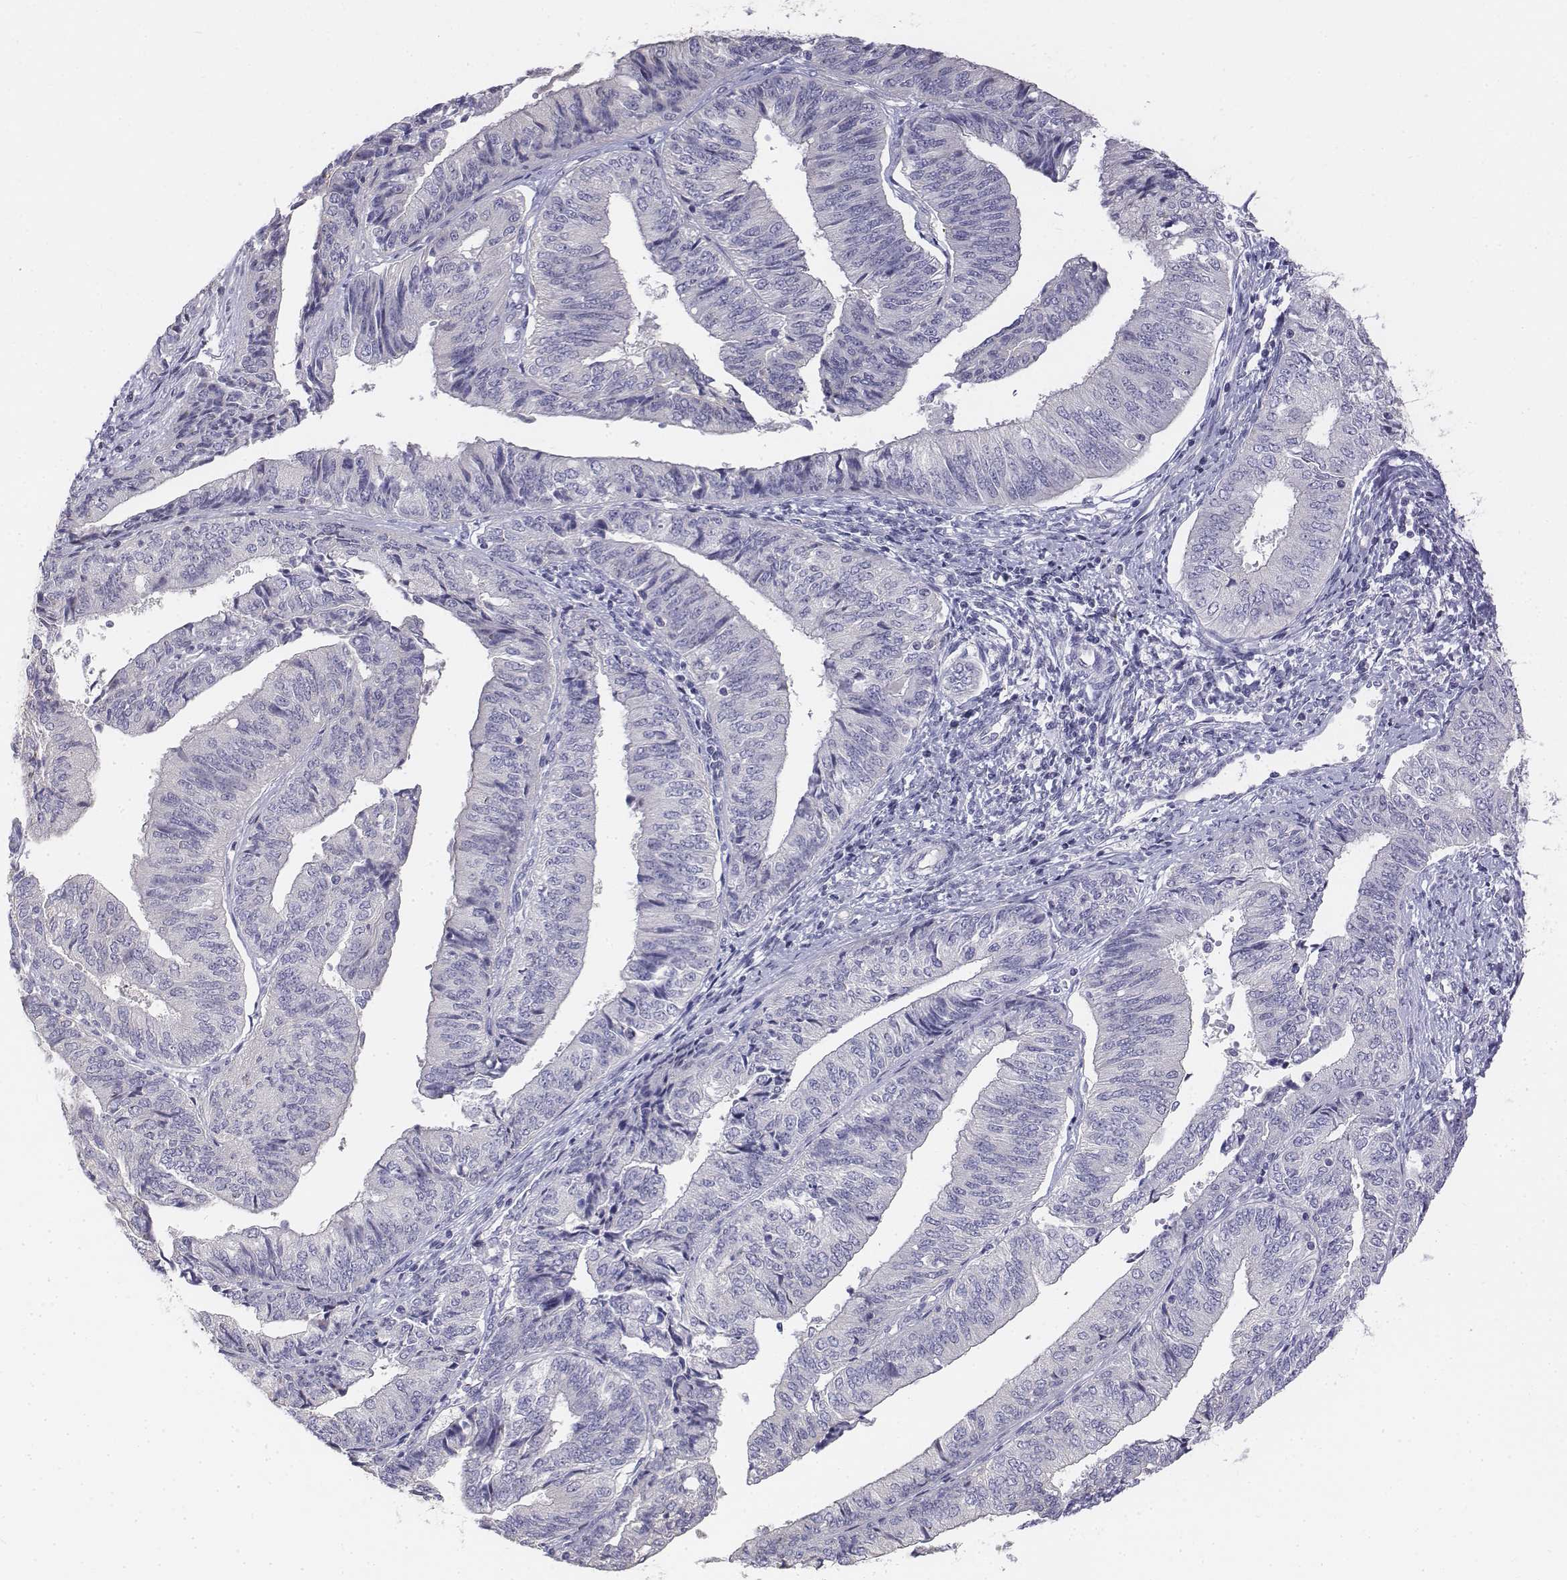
{"staining": {"intensity": "negative", "quantity": "none", "location": "none"}, "tissue": "endometrial cancer", "cell_type": "Tumor cells", "image_type": "cancer", "snomed": [{"axis": "morphology", "description": "Adenocarcinoma, NOS"}, {"axis": "topography", "description": "Endometrium"}], "caption": "Endometrial cancer was stained to show a protein in brown. There is no significant staining in tumor cells.", "gene": "LGSN", "patient": {"sex": "female", "age": 58}}